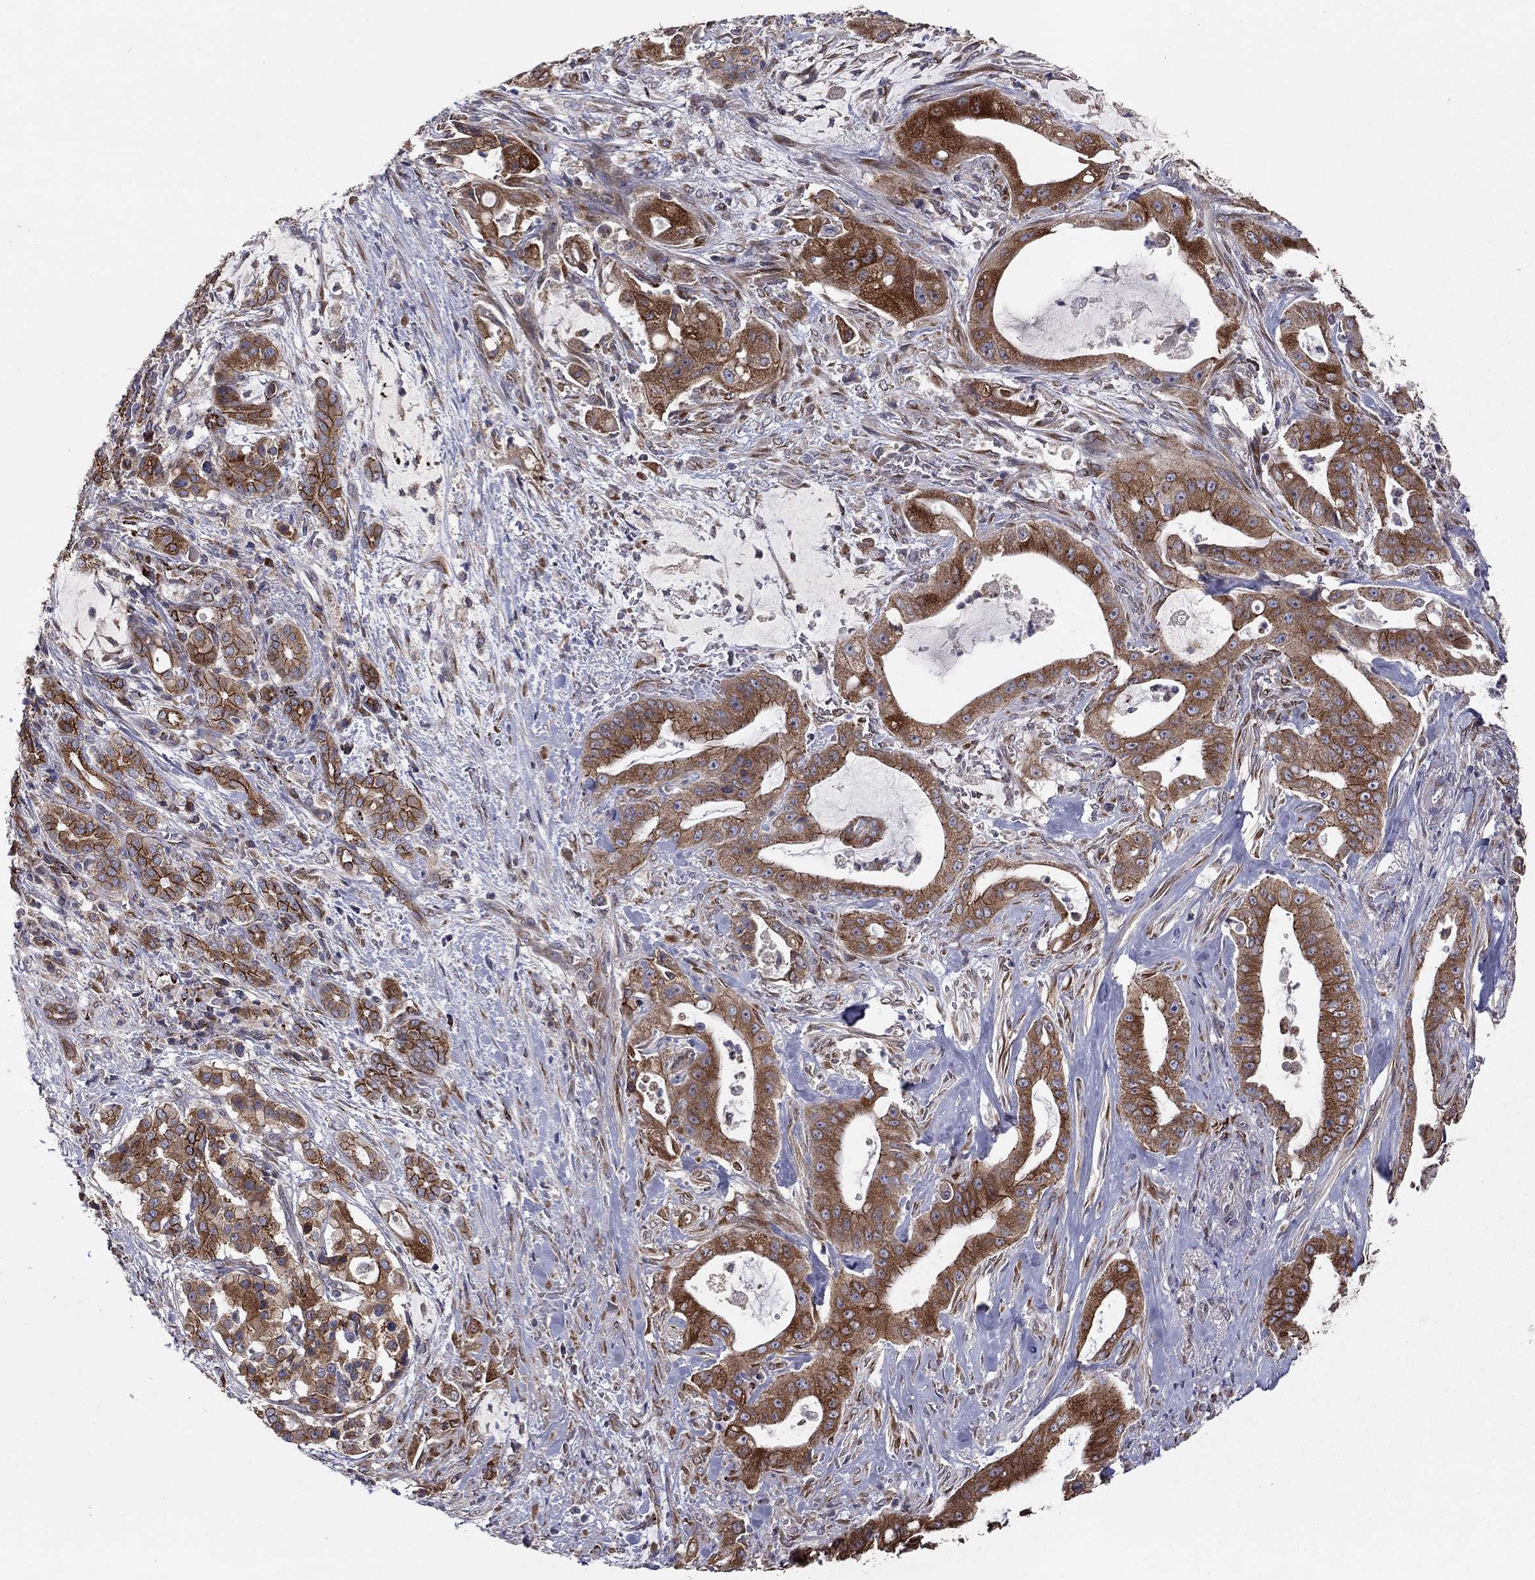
{"staining": {"intensity": "strong", "quantity": "25%-75%", "location": "cytoplasmic/membranous"}, "tissue": "pancreatic cancer", "cell_type": "Tumor cells", "image_type": "cancer", "snomed": [{"axis": "morphology", "description": "Normal tissue, NOS"}, {"axis": "morphology", "description": "Inflammation, NOS"}, {"axis": "morphology", "description": "Adenocarcinoma, NOS"}, {"axis": "topography", "description": "Pancreas"}], "caption": "A brown stain labels strong cytoplasmic/membranous expression of a protein in human adenocarcinoma (pancreatic) tumor cells.", "gene": "YIF1A", "patient": {"sex": "male", "age": 57}}